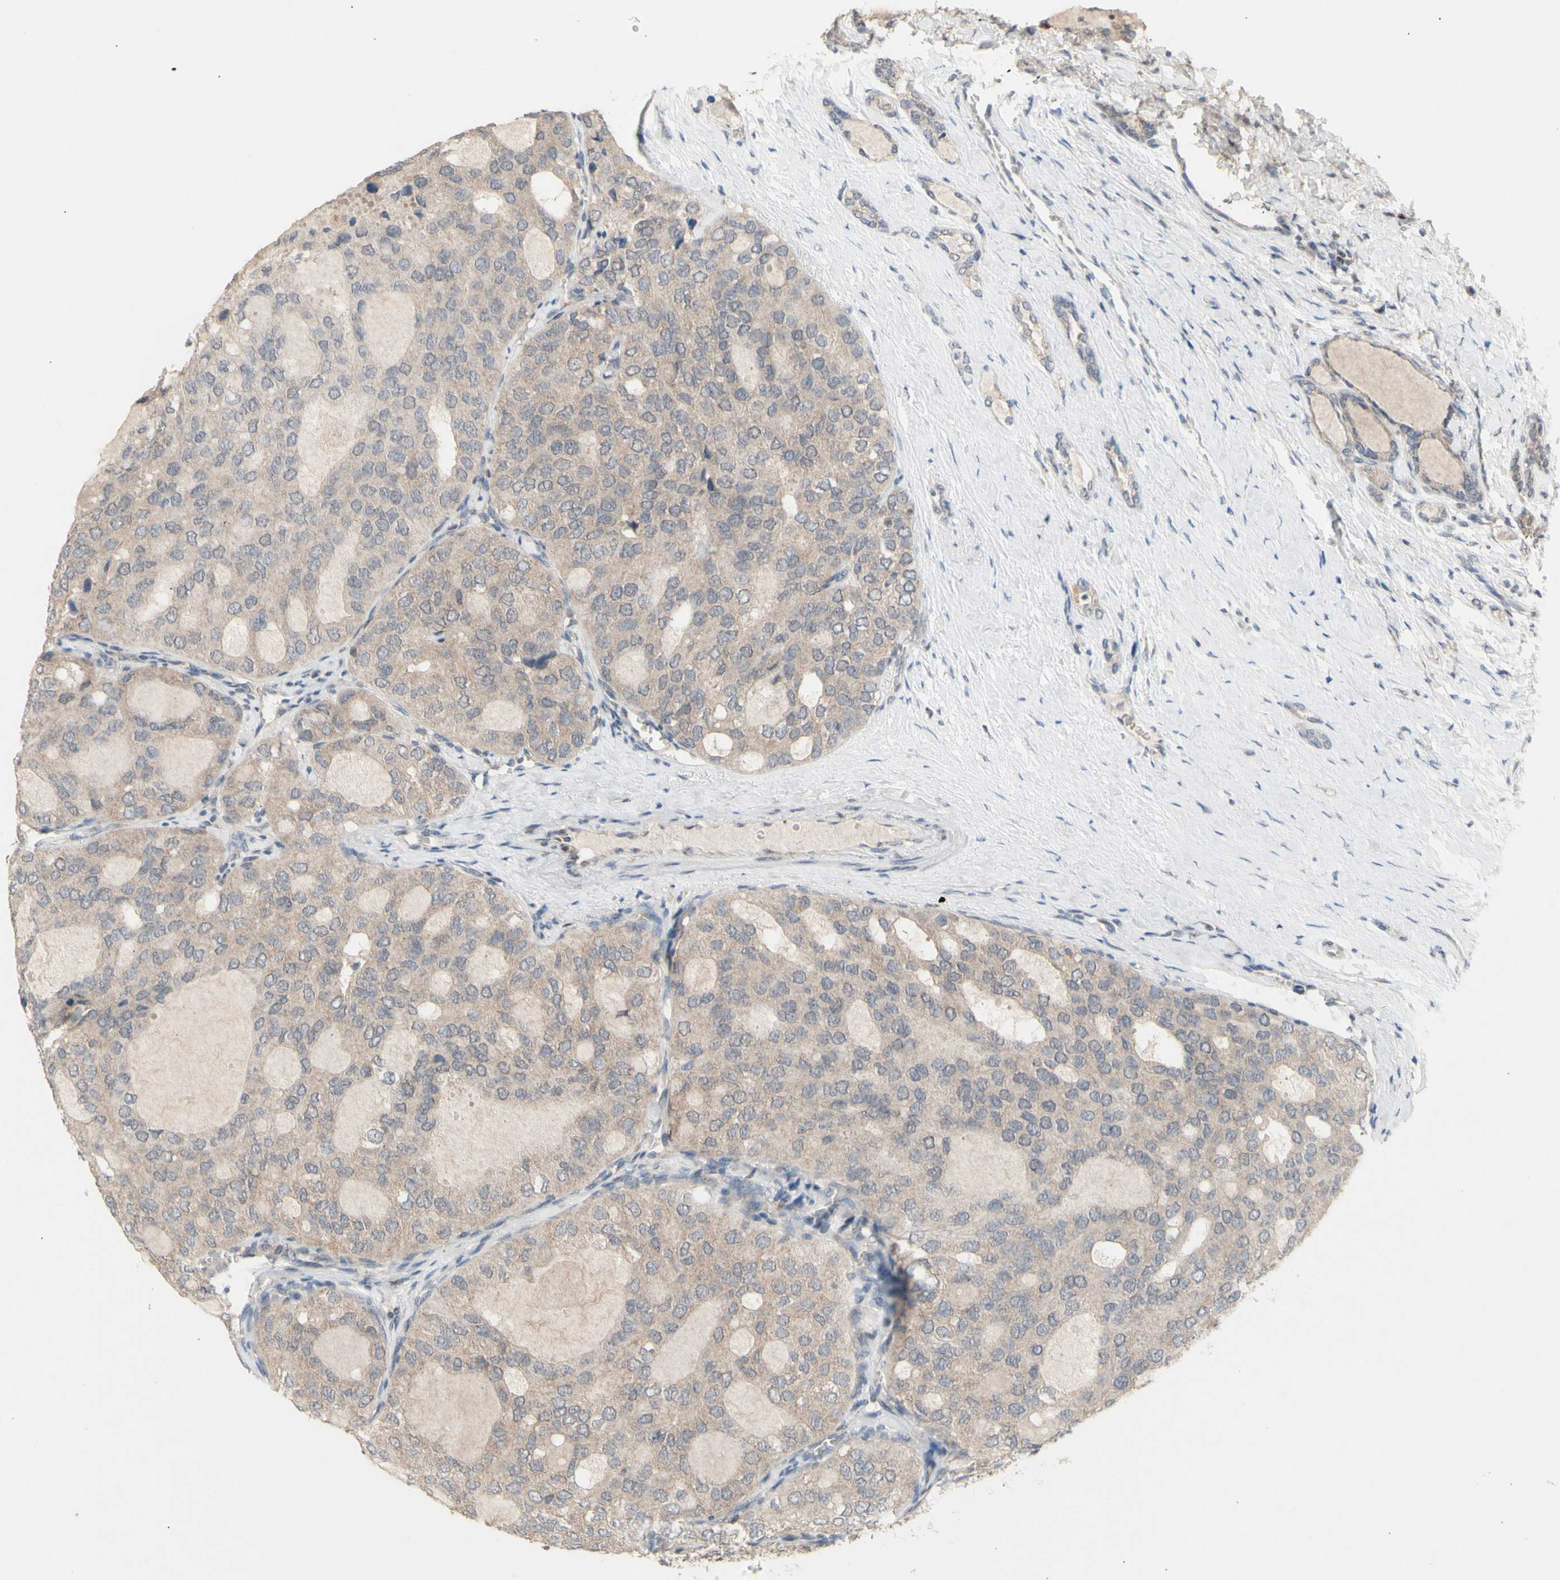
{"staining": {"intensity": "weak", "quantity": ">75%", "location": "cytoplasmic/membranous"}, "tissue": "thyroid cancer", "cell_type": "Tumor cells", "image_type": "cancer", "snomed": [{"axis": "morphology", "description": "Follicular adenoma carcinoma, NOS"}, {"axis": "topography", "description": "Thyroid gland"}], "caption": "There is low levels of weak cytoplasmic/membranous staining in tumor cells of thyroid follicular adenoma carcinoma, as demonstrated by immunohistochemical staining (brown color).", "gene": "NLRP1", "patient": {"sex": "male", "age": 75}}